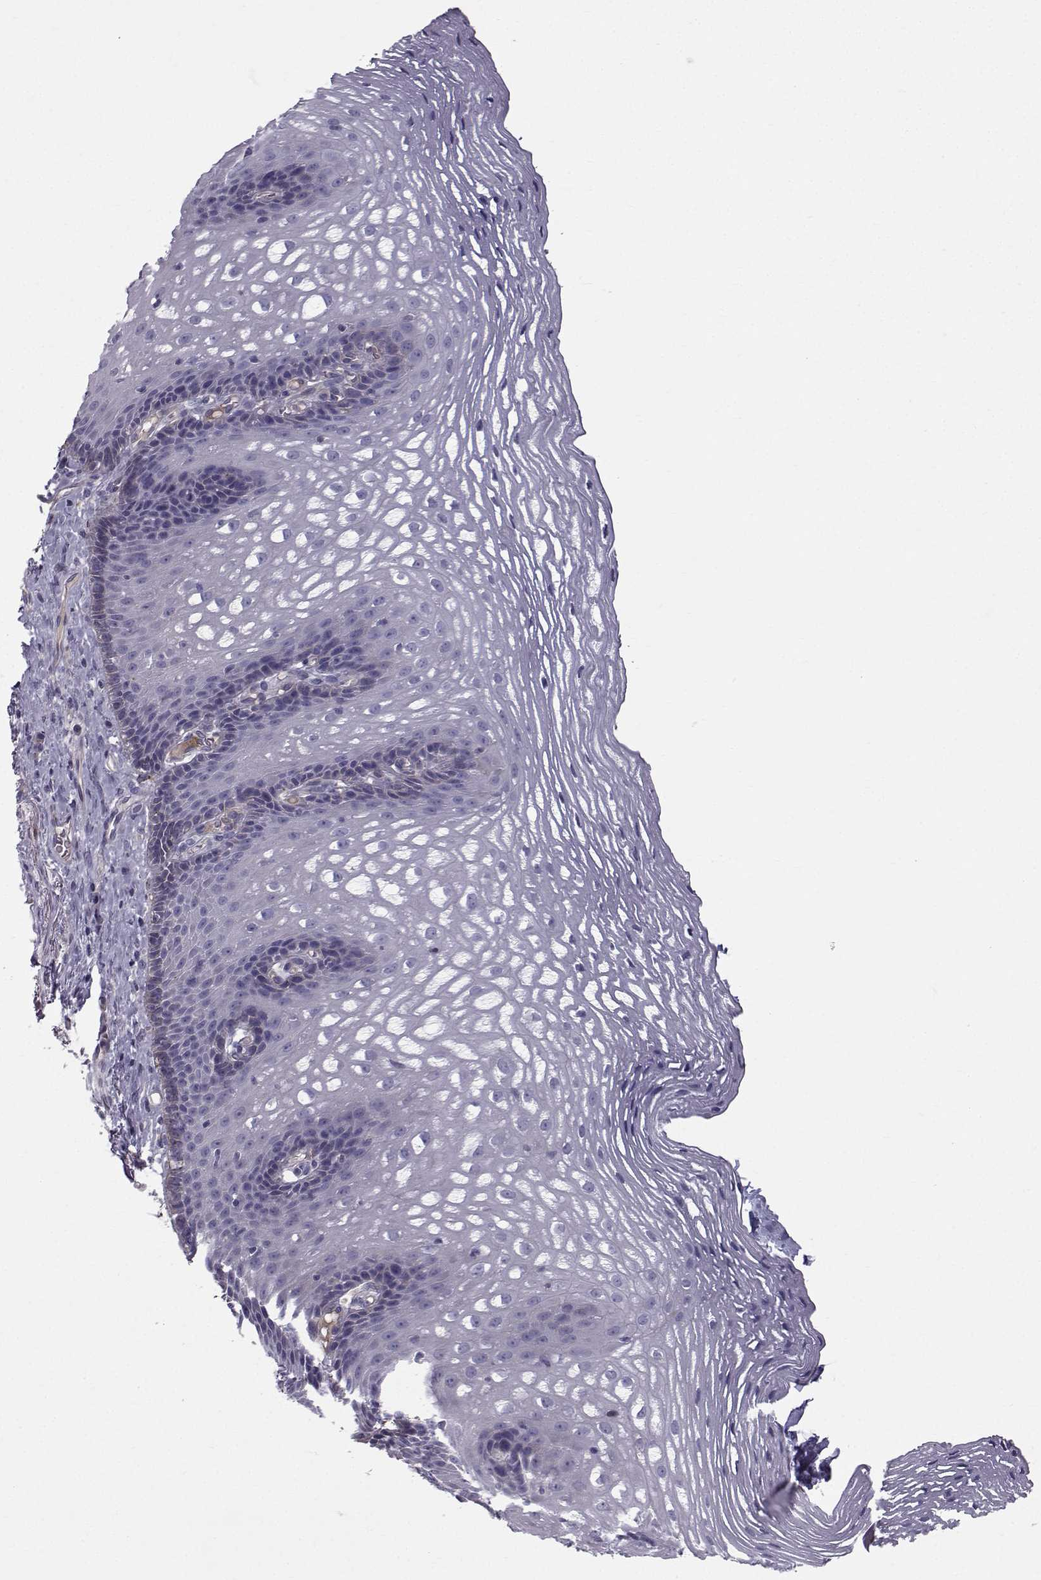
{"staining": {"intensity": "negative", "quantity": "none", "location": "none"}, "tissue": "esophagus", "cell_type": "Squamous epithelial cells", "image_type": "normal", "snomed": [{"axis": "morphology", "description": "Normal tissue, NOS"}, {"axis": "topography", "description": "Esophagus"}], "caption": "Protein analysis of normal esophagus exhibits no significant positivity in squamous epithelial cells.", "gene": "CALCR", "patient": {"sex": "male", "age": 76}}